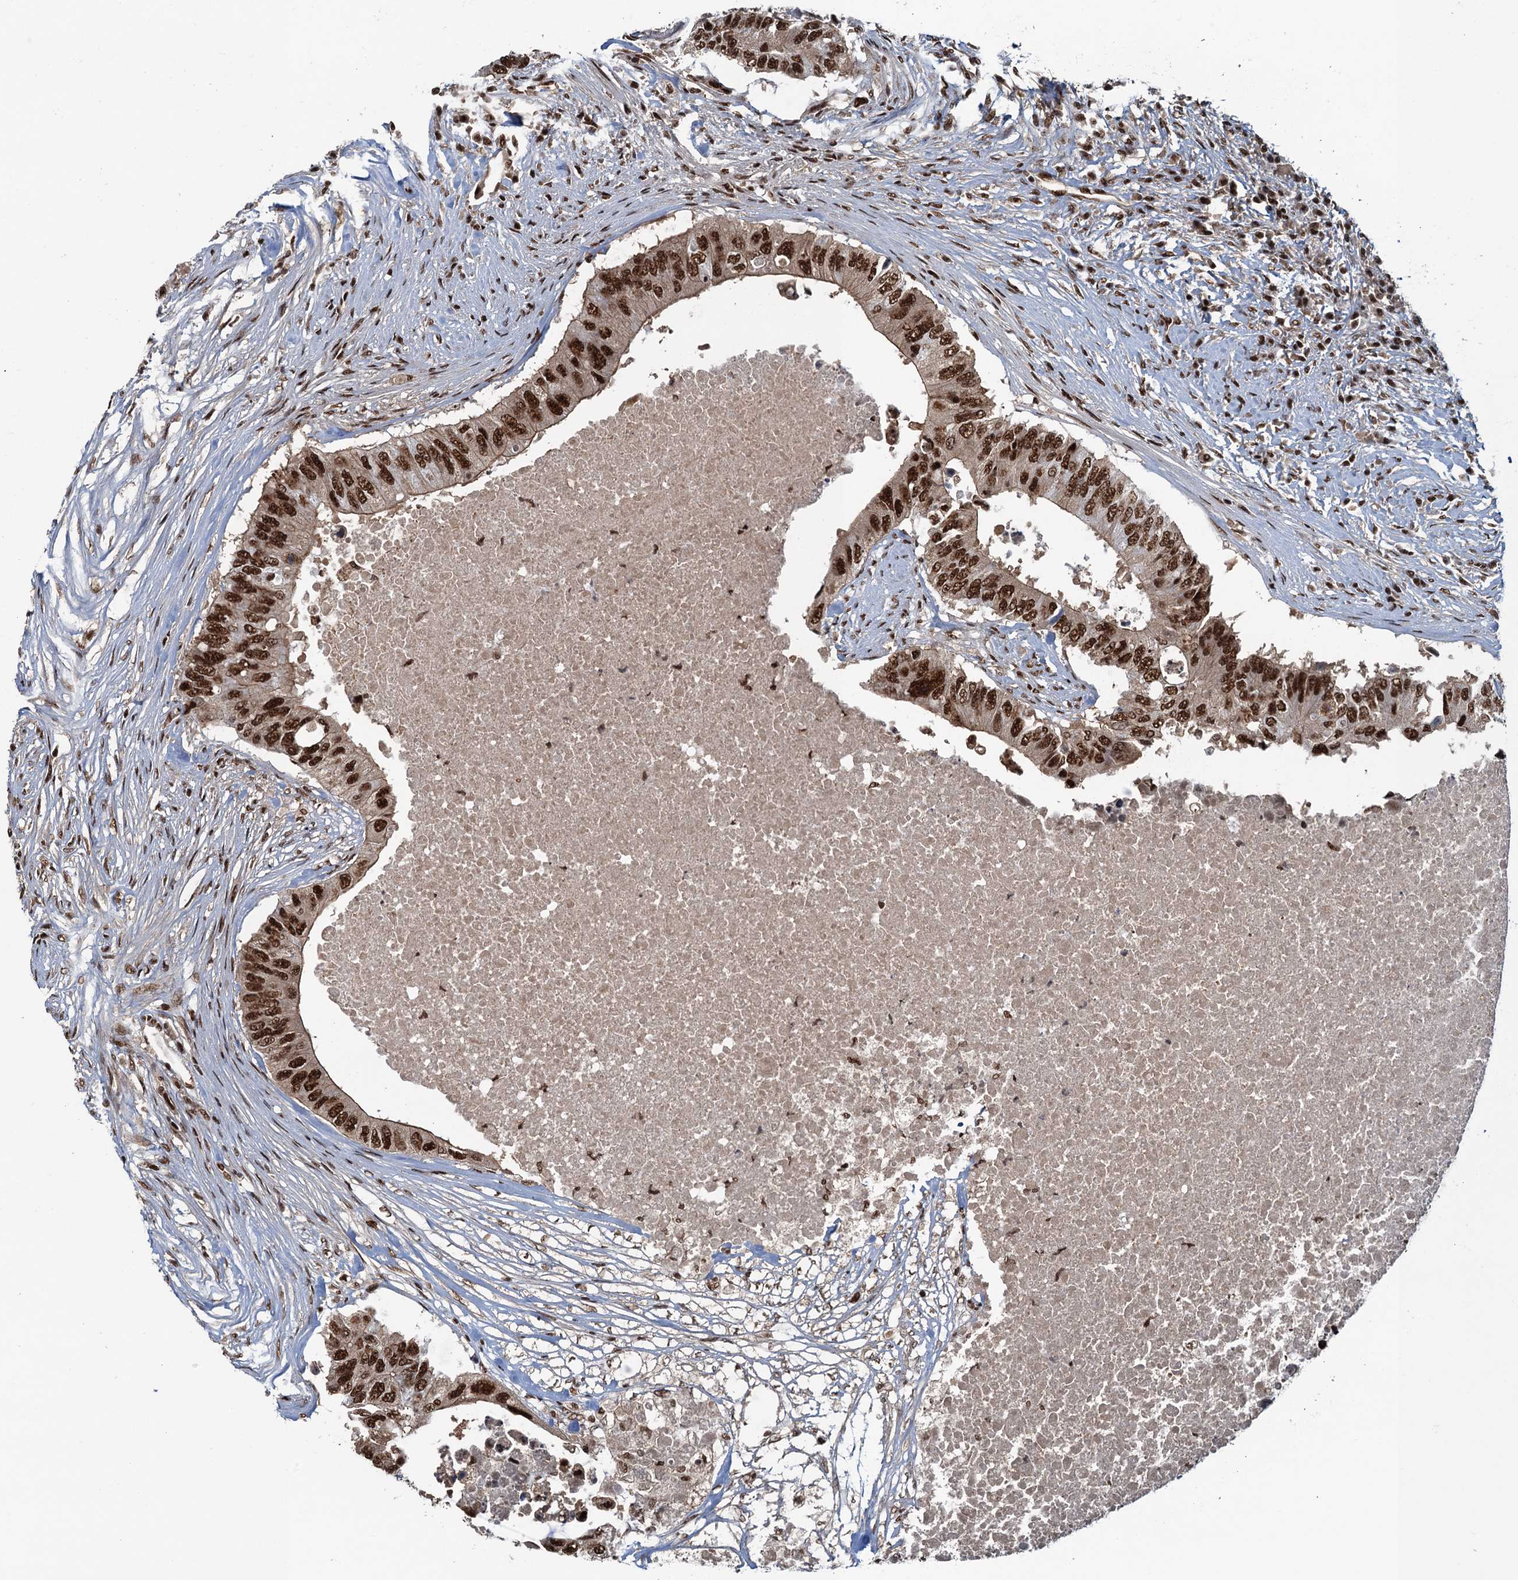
{"staining": {"intensity": "strong", "quantity": ">75%", "location": "nuclear"}, "tissue": "colorectal cancer", "cell_type": "Tumor cells", "image_type": "cancer", "snomed": [{"axis": "morphology", "description": "Adenocarcinoma, NOS"}, {"axis": "topography", "description": "Colon"}], "caption": "DAB (3,3'-diaminobenzidine) immunohistochemical staining of human colorectal cancer shows strong nuclear protein positivity in approximately >75% of tumor cells. The protein of interest is shown in brown color, while the nuclei are stained blue.", "gene": "ZC3H18", "patient": {"sex": "male", "age": 71}}